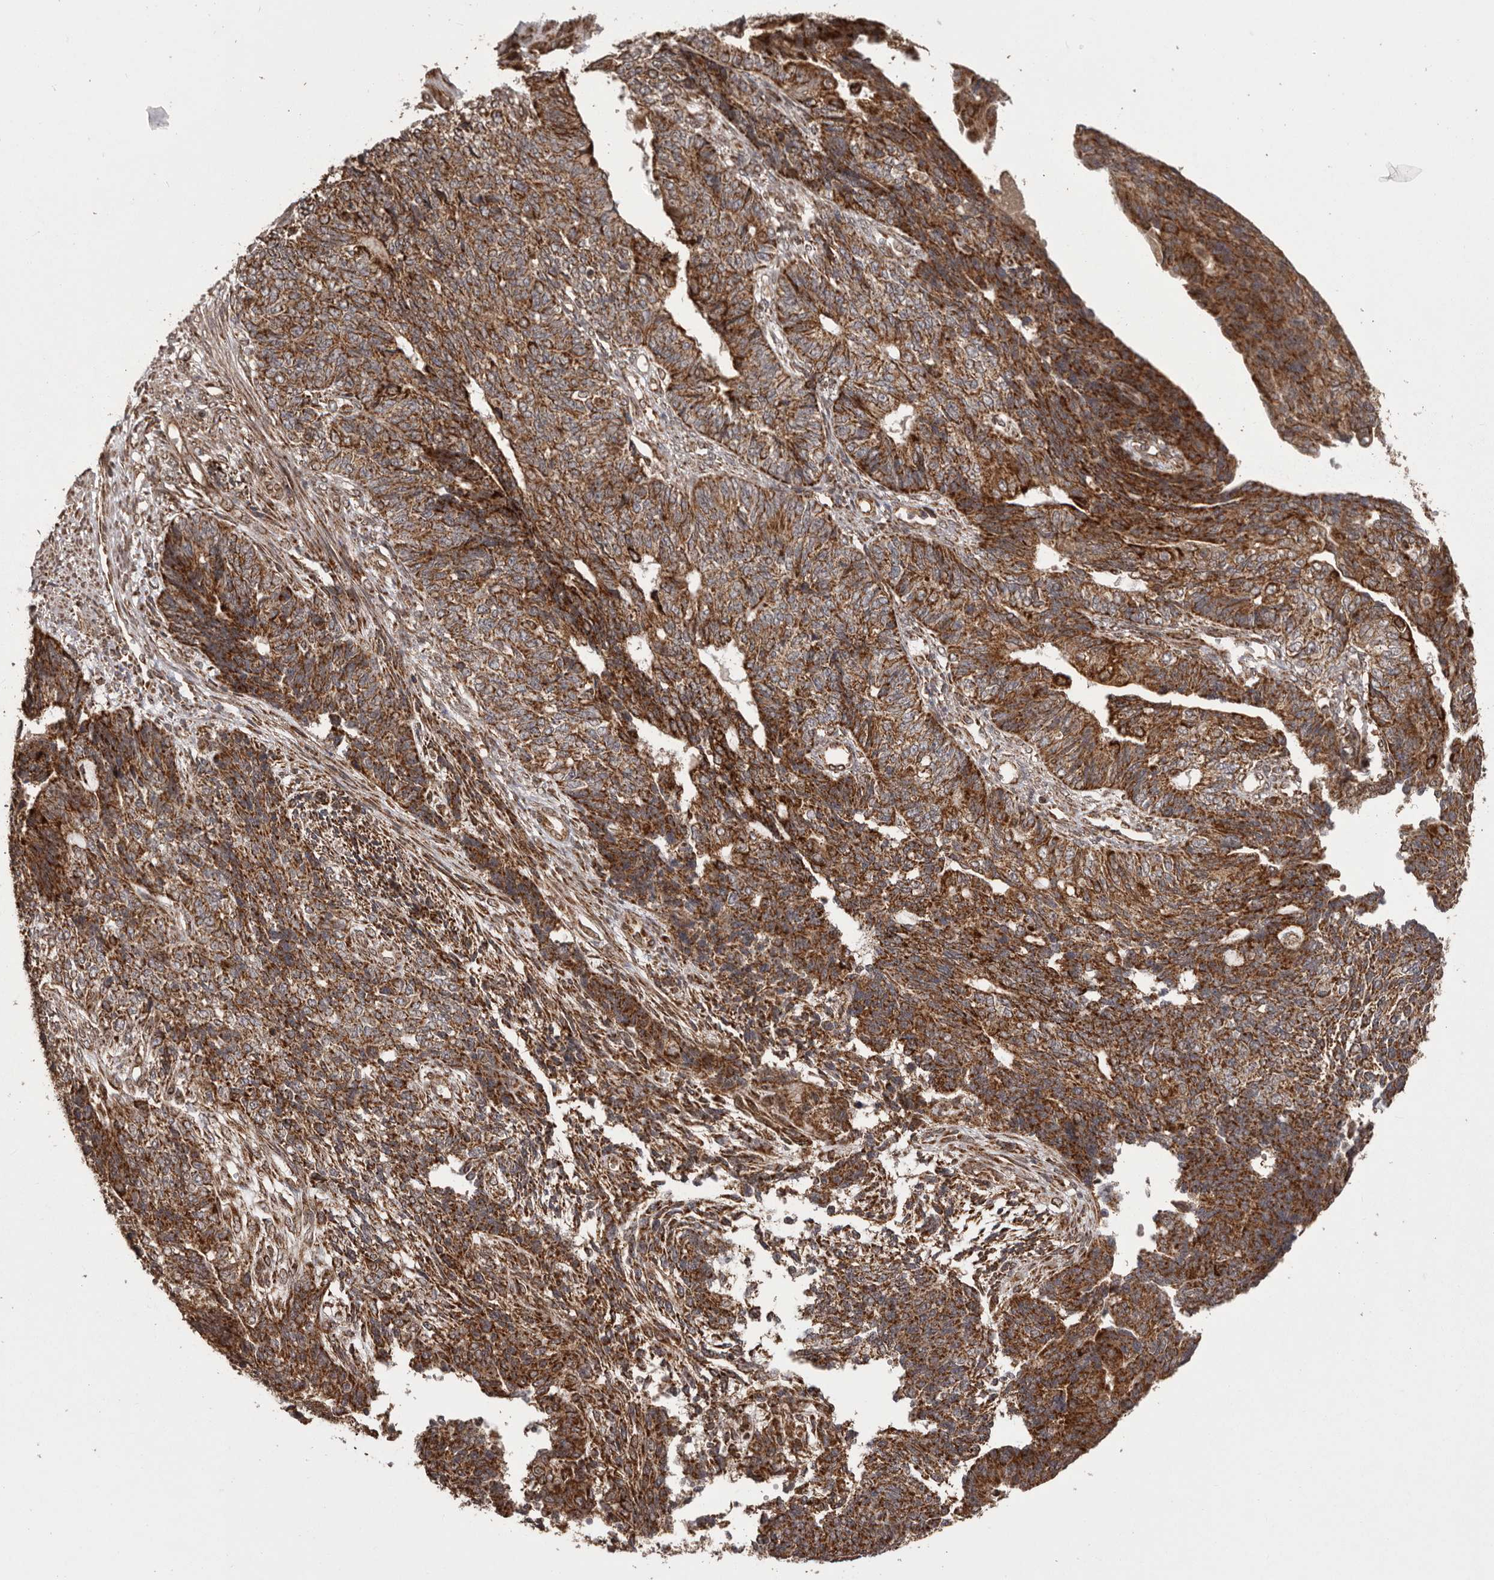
{"staining": {"intensity": "strong", "quantity": ">75%", "location": "cytoplasmic/membranous"}, "tissue": "endometrial cancer", "cell_type": "Tumor cells", "image_type": "cancer", "snomed": [{"axis": "morphology", "description": "Adenocarcinoma, NOS"}, {"axis": "topography", "description": "Endometrium"}], "caption": "Human endometrial adenocarcinoma stained with a protein marker reveals strong staining in tumor cells.", "gene": "CHRM2", "patient": {"sex": "female", "age": 32}}